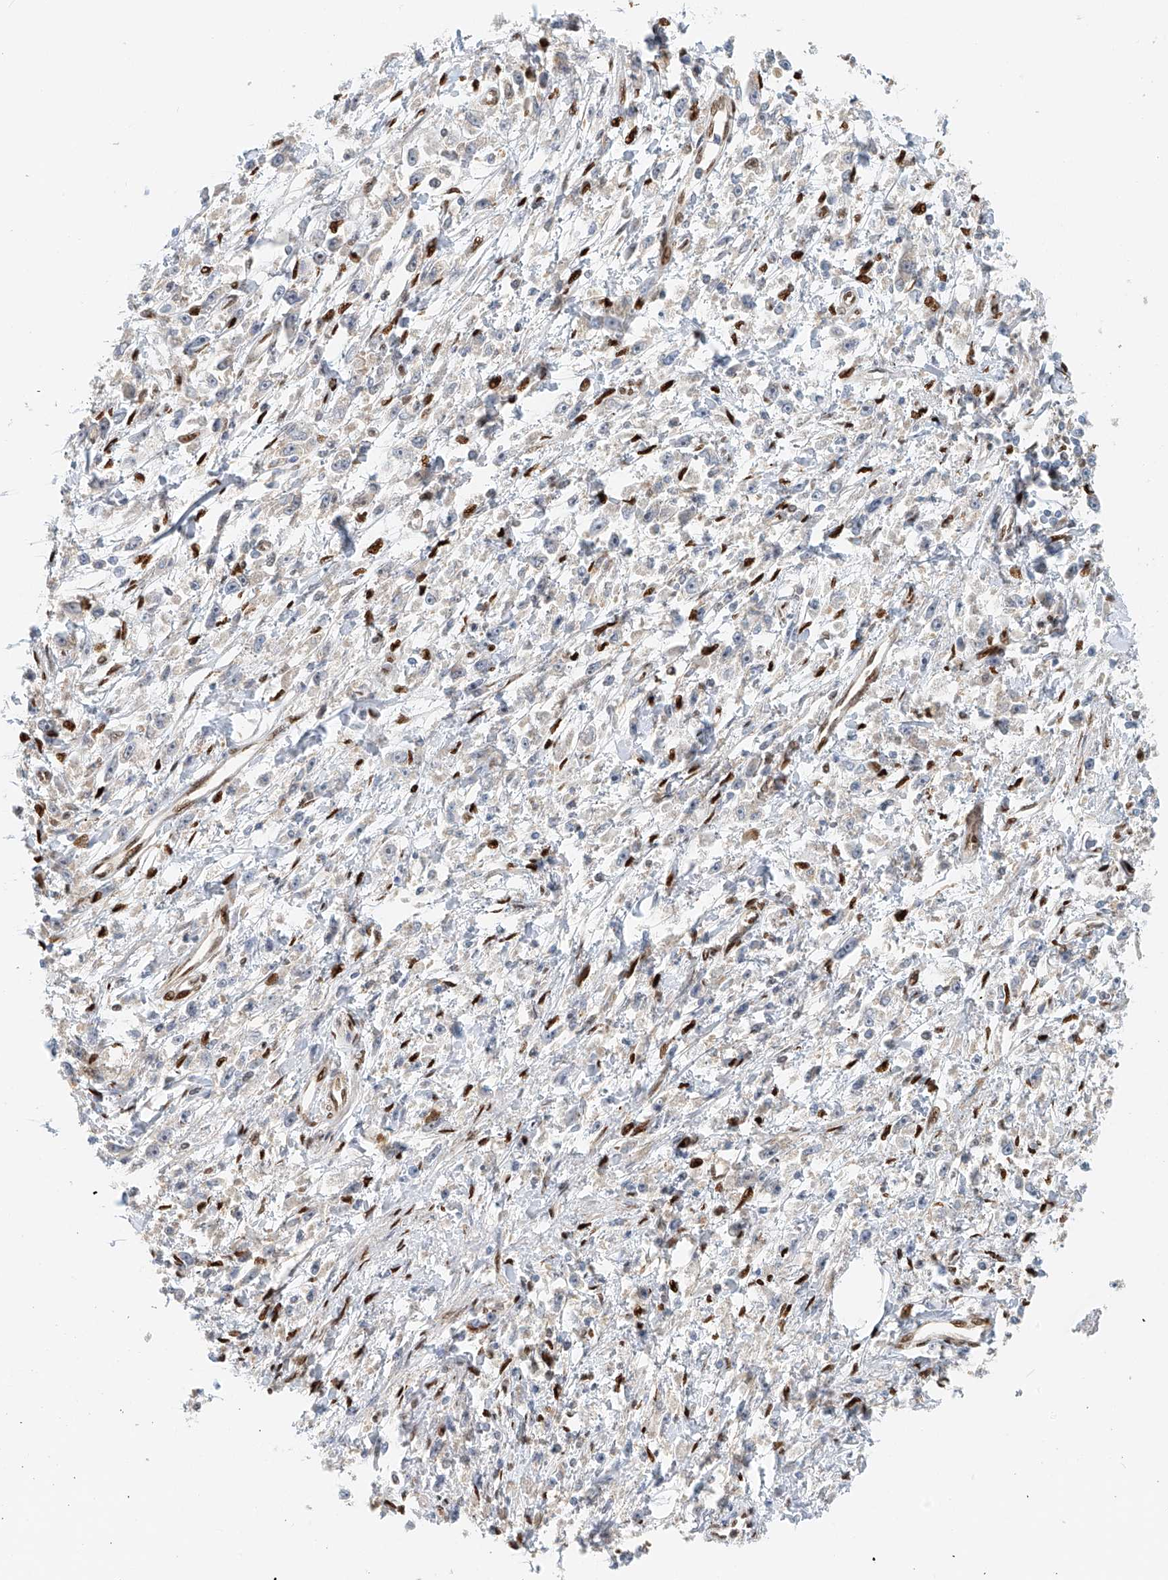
{"staining": {"intensity": "negative", "quantity": "none", "location": "none"}, "tissue": "stomach cancer", "cell_type": "Tumor cells", "image_type": "cancer", "snomed": [{"axis": "morphology", "description": "Adenocarcinoma, NOS"}, {"axis": "topography", "description": "Stomach"}], "caption": "High magnification brightfield microscopy of stomach cancer stained with DAB (brown) and counterstained with hematoxylin (blue): tumor cells show no significant staining.", "gene": "ZNF514", "patient": {"sex": "female", "age": 59}}